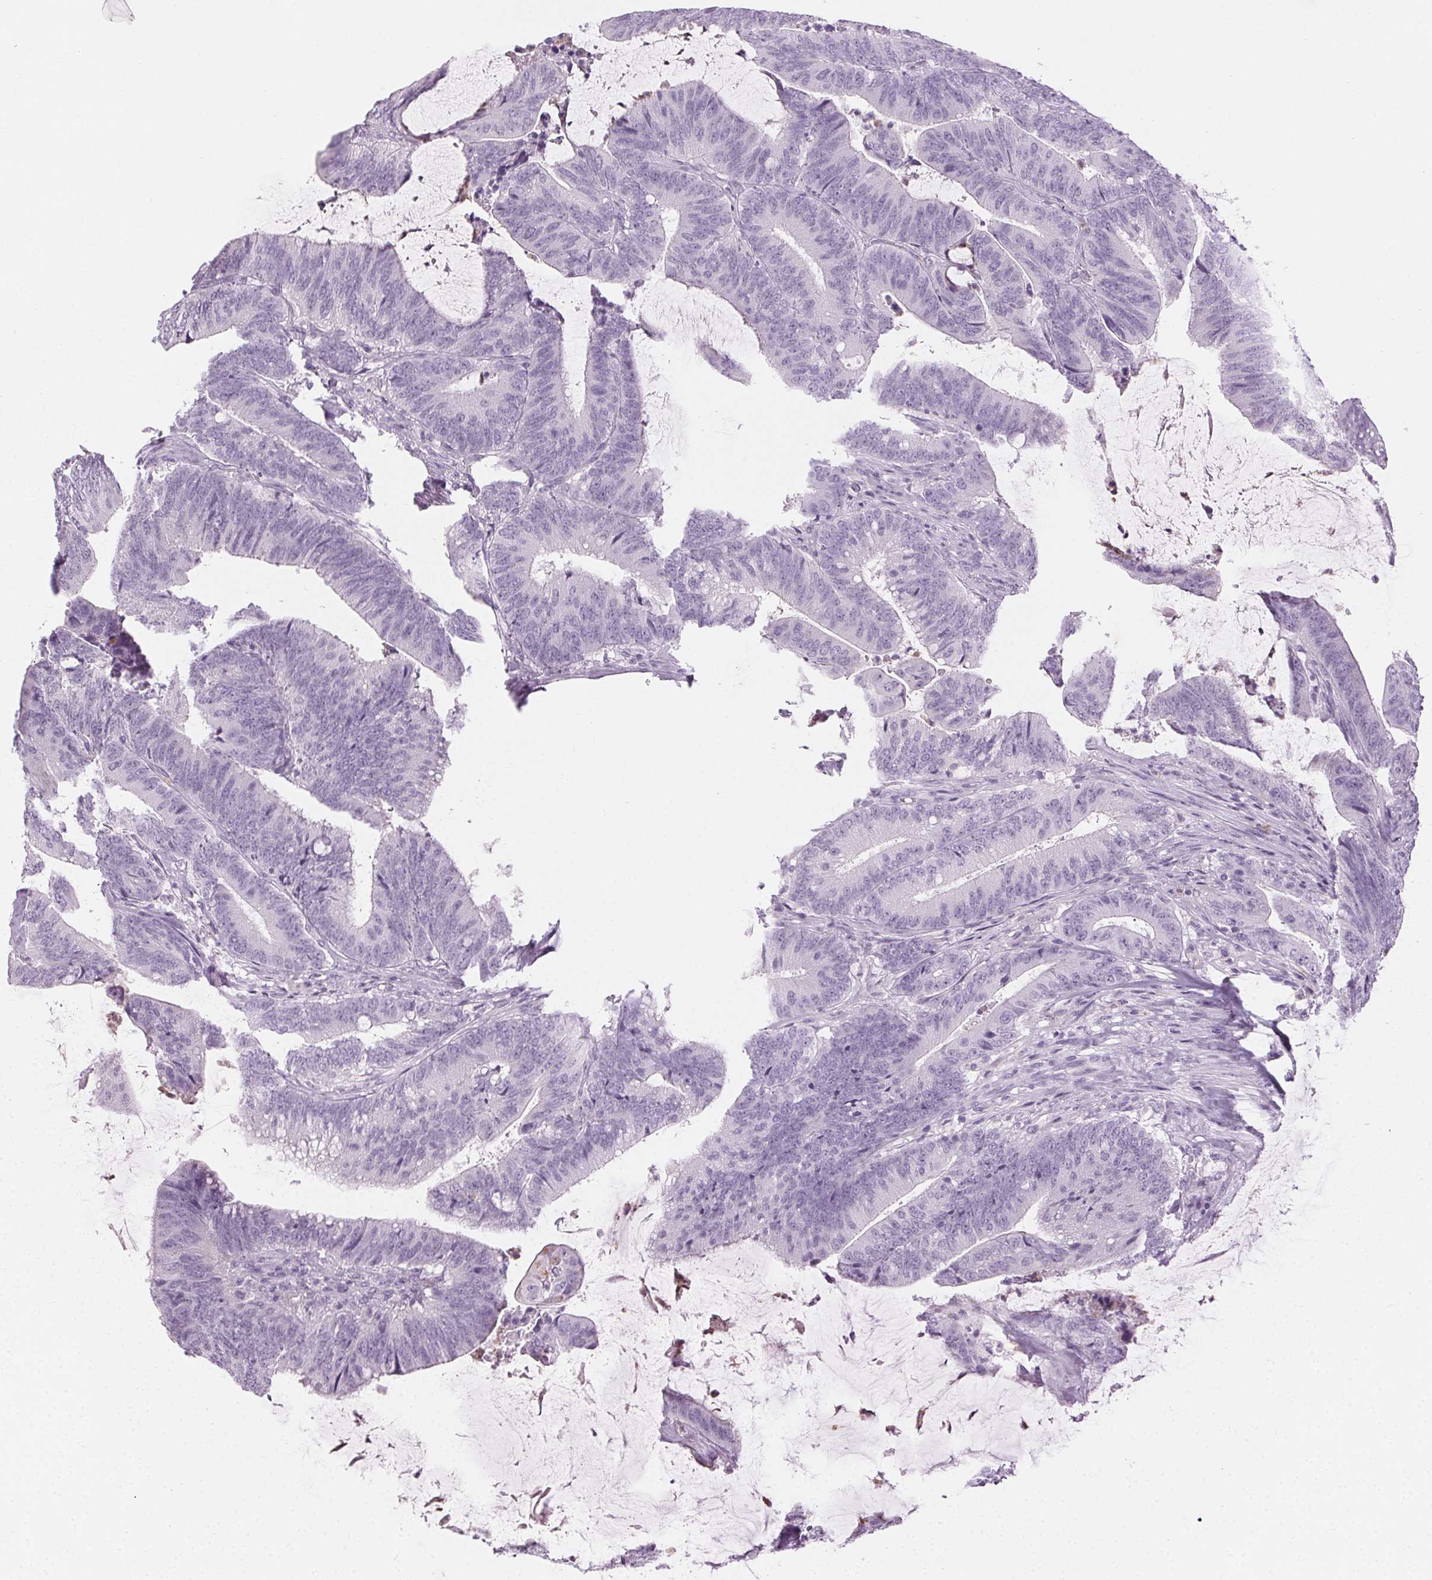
{"staining": {"intensity": "negative", "quantity": "none", "location": "none"}, "tissue": "colorectal cancer", "cell_type": "Tumor cells", "image_type": "cancer", "snomed": [{"axis": "morphology", "description": "Adenocarcinoma, NOS"}, {"axis": "topography", "description": "Colon"}], "caption": "Immunohistochemistry (IHC) of human colorectal cancer (adenocarcinoma) reveals no staining in tumor cells.", "gene": "MPO", "patient": {"sex": "female", "age": 43}}